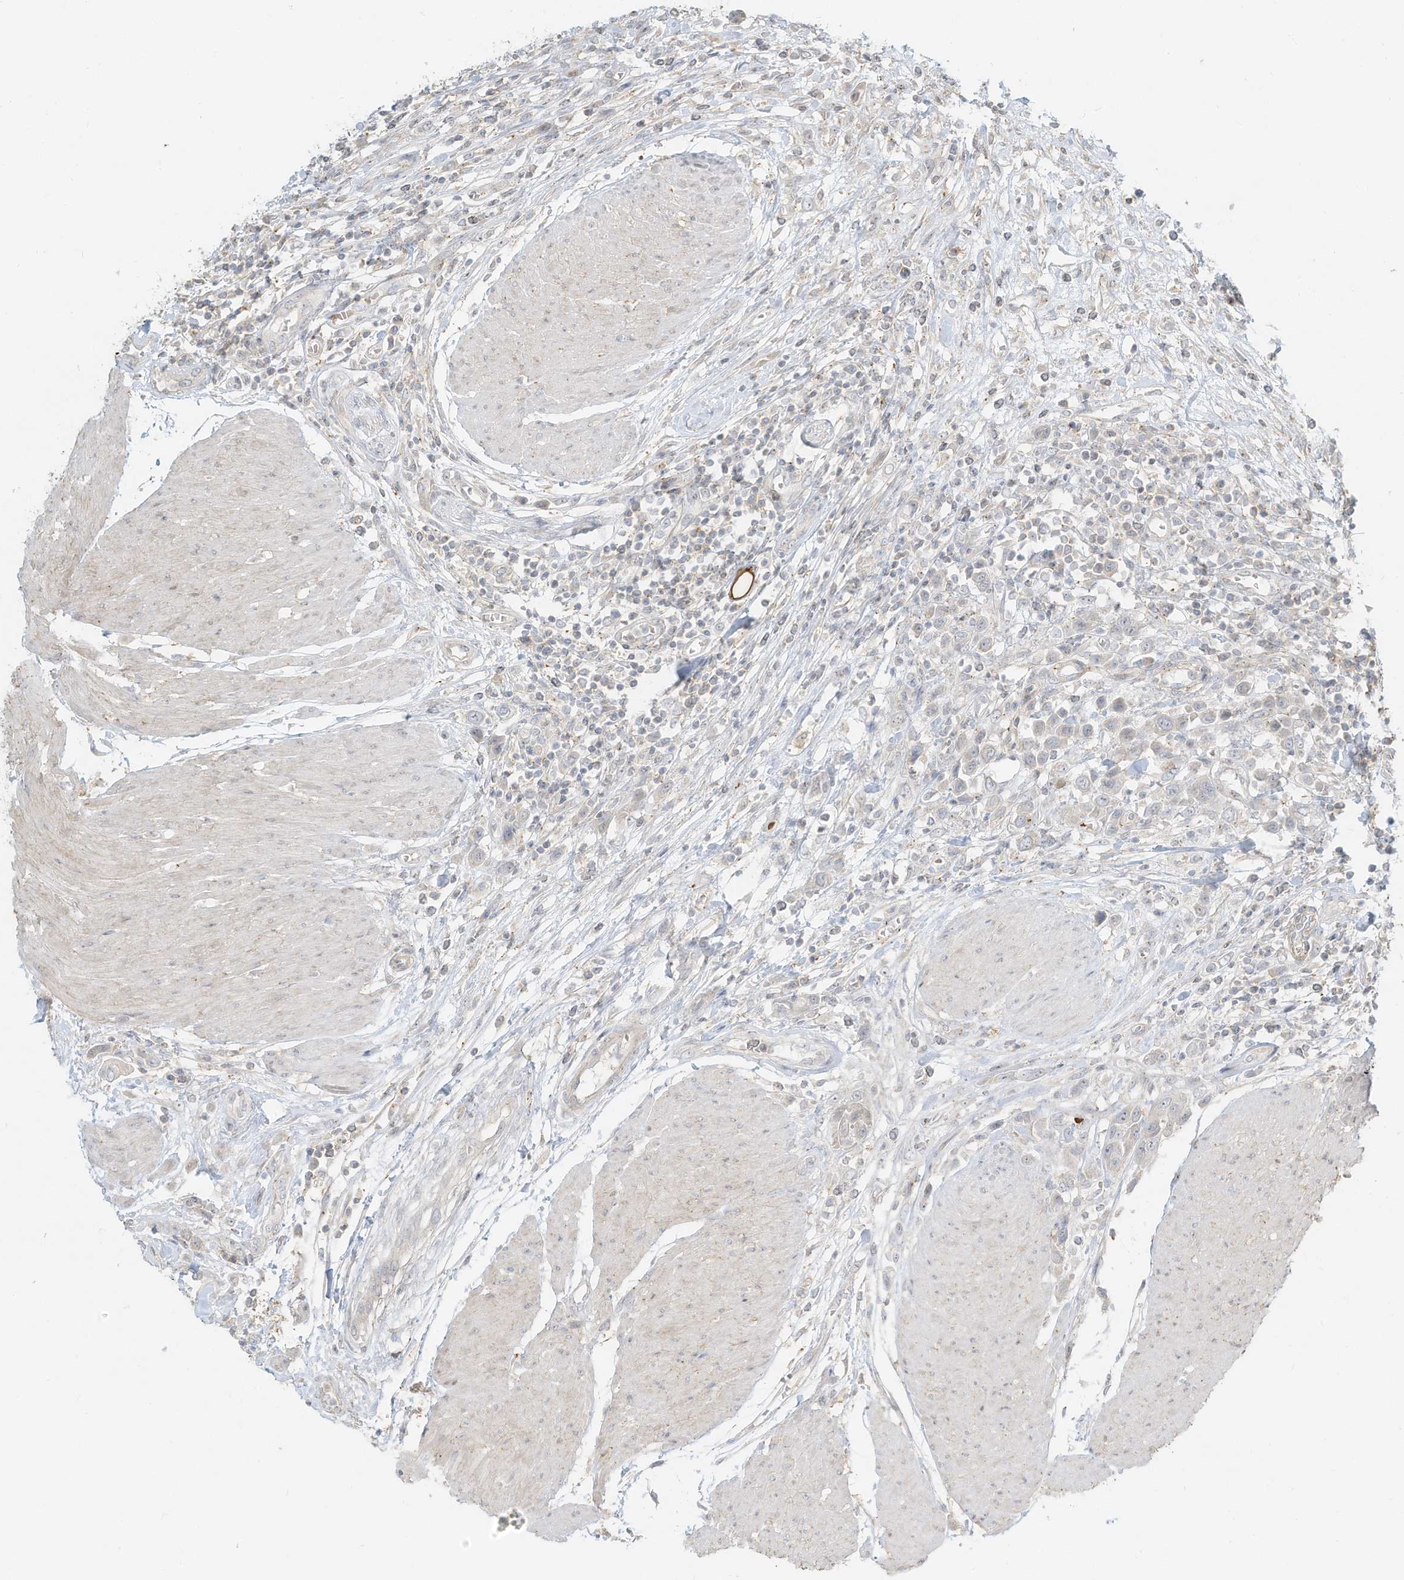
{"staining": {"intensity": "negative", "quantity": "none", "location": "none"}, "tissue": "urothelial cancer", "cell_type": "Tumor cells", "image_type": "cancer", "snomed": [{"axis": "morphology", "description": "Urothelial carcinoma, High grade"}, {"axis": "topography", "description": "Urinary bladder"}], "caption": "The immunohistochemistry (IHC) micrograph has no significant staining in tumor cells of urothelial carcinoma (high-grade) tissue.", "gene": "OFD1", "patient": {"sex": "male", "age": 50}}